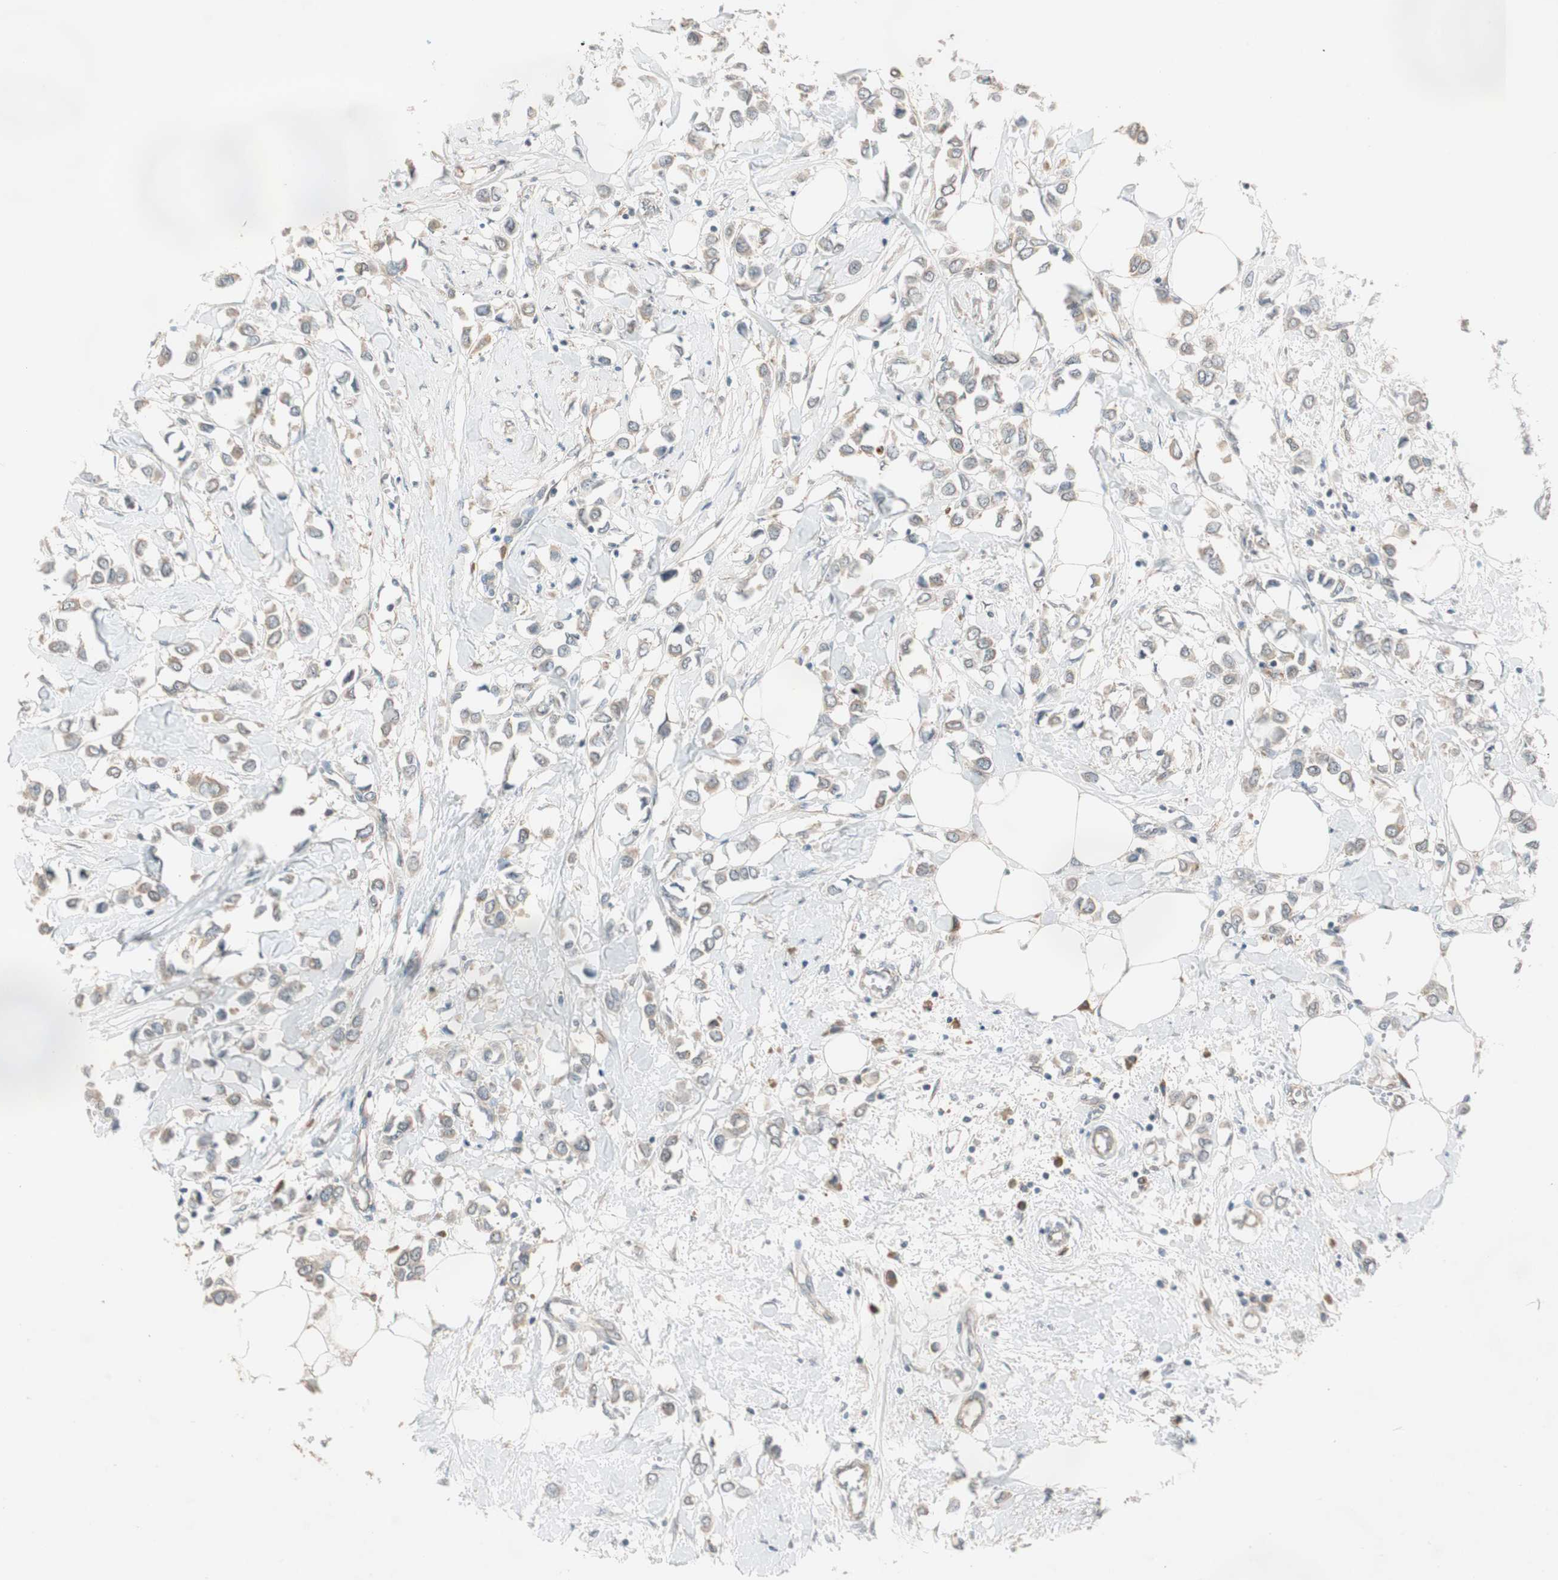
{"staining": {"intensity": "weak", "quantity": "<25%", "location": "cytoplasmic/membranous"}, "tissue": "breast cancer", "cell_type": "Tumor cells", "image_type": "cancer", "snomed": [{"axis": "morphology", "description": "Lobular carcinoma"}, {"axis": "topography", "description": "Breast"}], "caption": "The IHC photomicrograph has no significant positivity in tumor cells of breast cancer tissue. The staining is performed using DAB (3,3'-diaminobenzidine) brown chromogen with nuclei counter-stained in using hematoxylin.", "gene": "NCLN", "patient": {"sex": "female", "age": 51}}